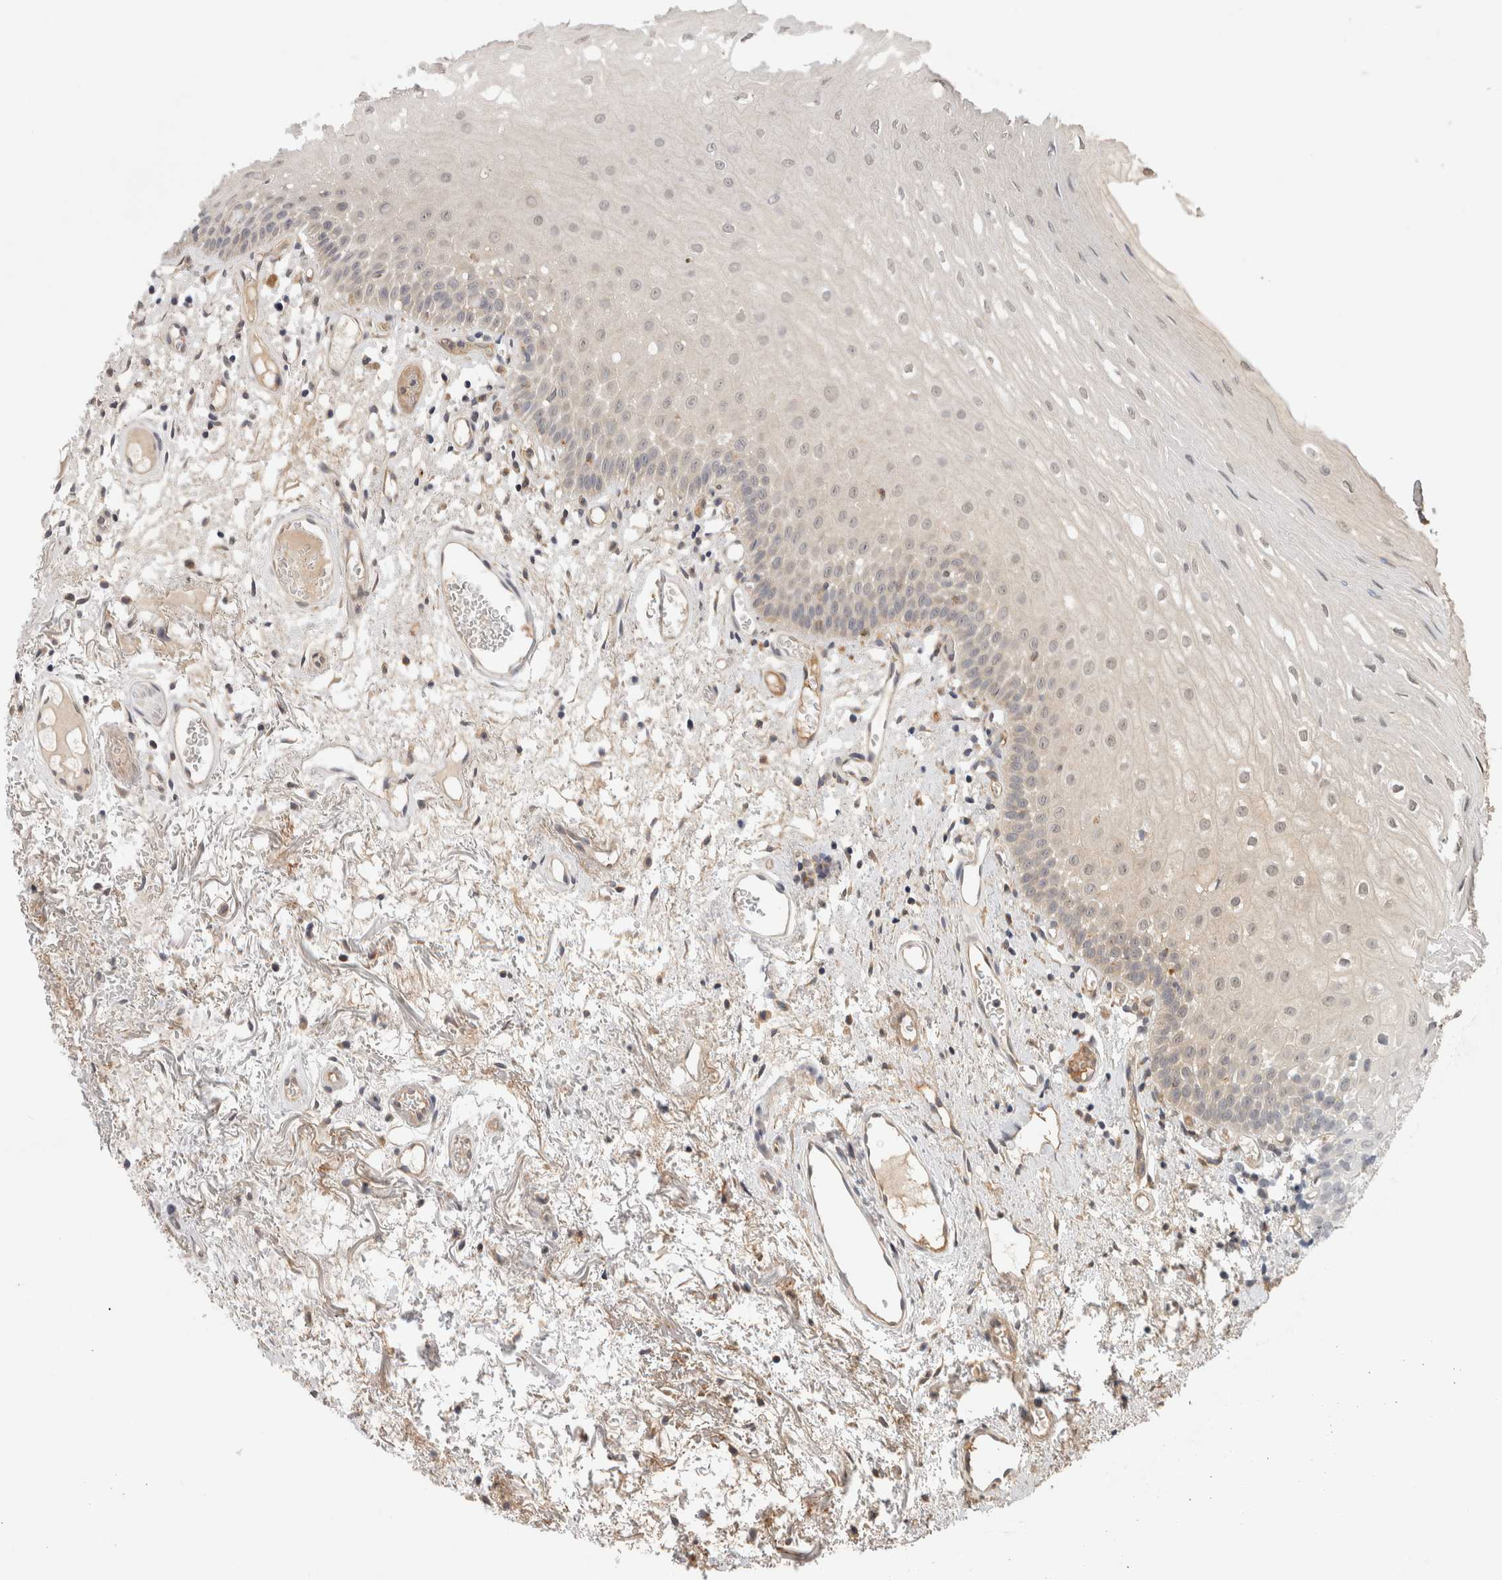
{"staining": {"intensity": "weak", "quantity": "<25%", "location": "cytoplasmic/membranous"}, "tissue": "oral mucosa", "cell_type": "Squamous epithelial cells", "image_type": "normal", "snomed": [{"axis": "morphology", "description": "Normal tissue, NOS"}, {"axis": "topography", "description": "Oral tissue"}], "caption": "Immunohistochemistry (IHC) of normal oral mucosa reveals no staining in squamous epithelial cells. The staining was performed using DAB to visualize the protein expression in brown, while the nuclei were stained in blue with hematoxylin (Magnification: 20x).", "gene": "SGK1", "patient": {"sex": "male", "age": 52}}